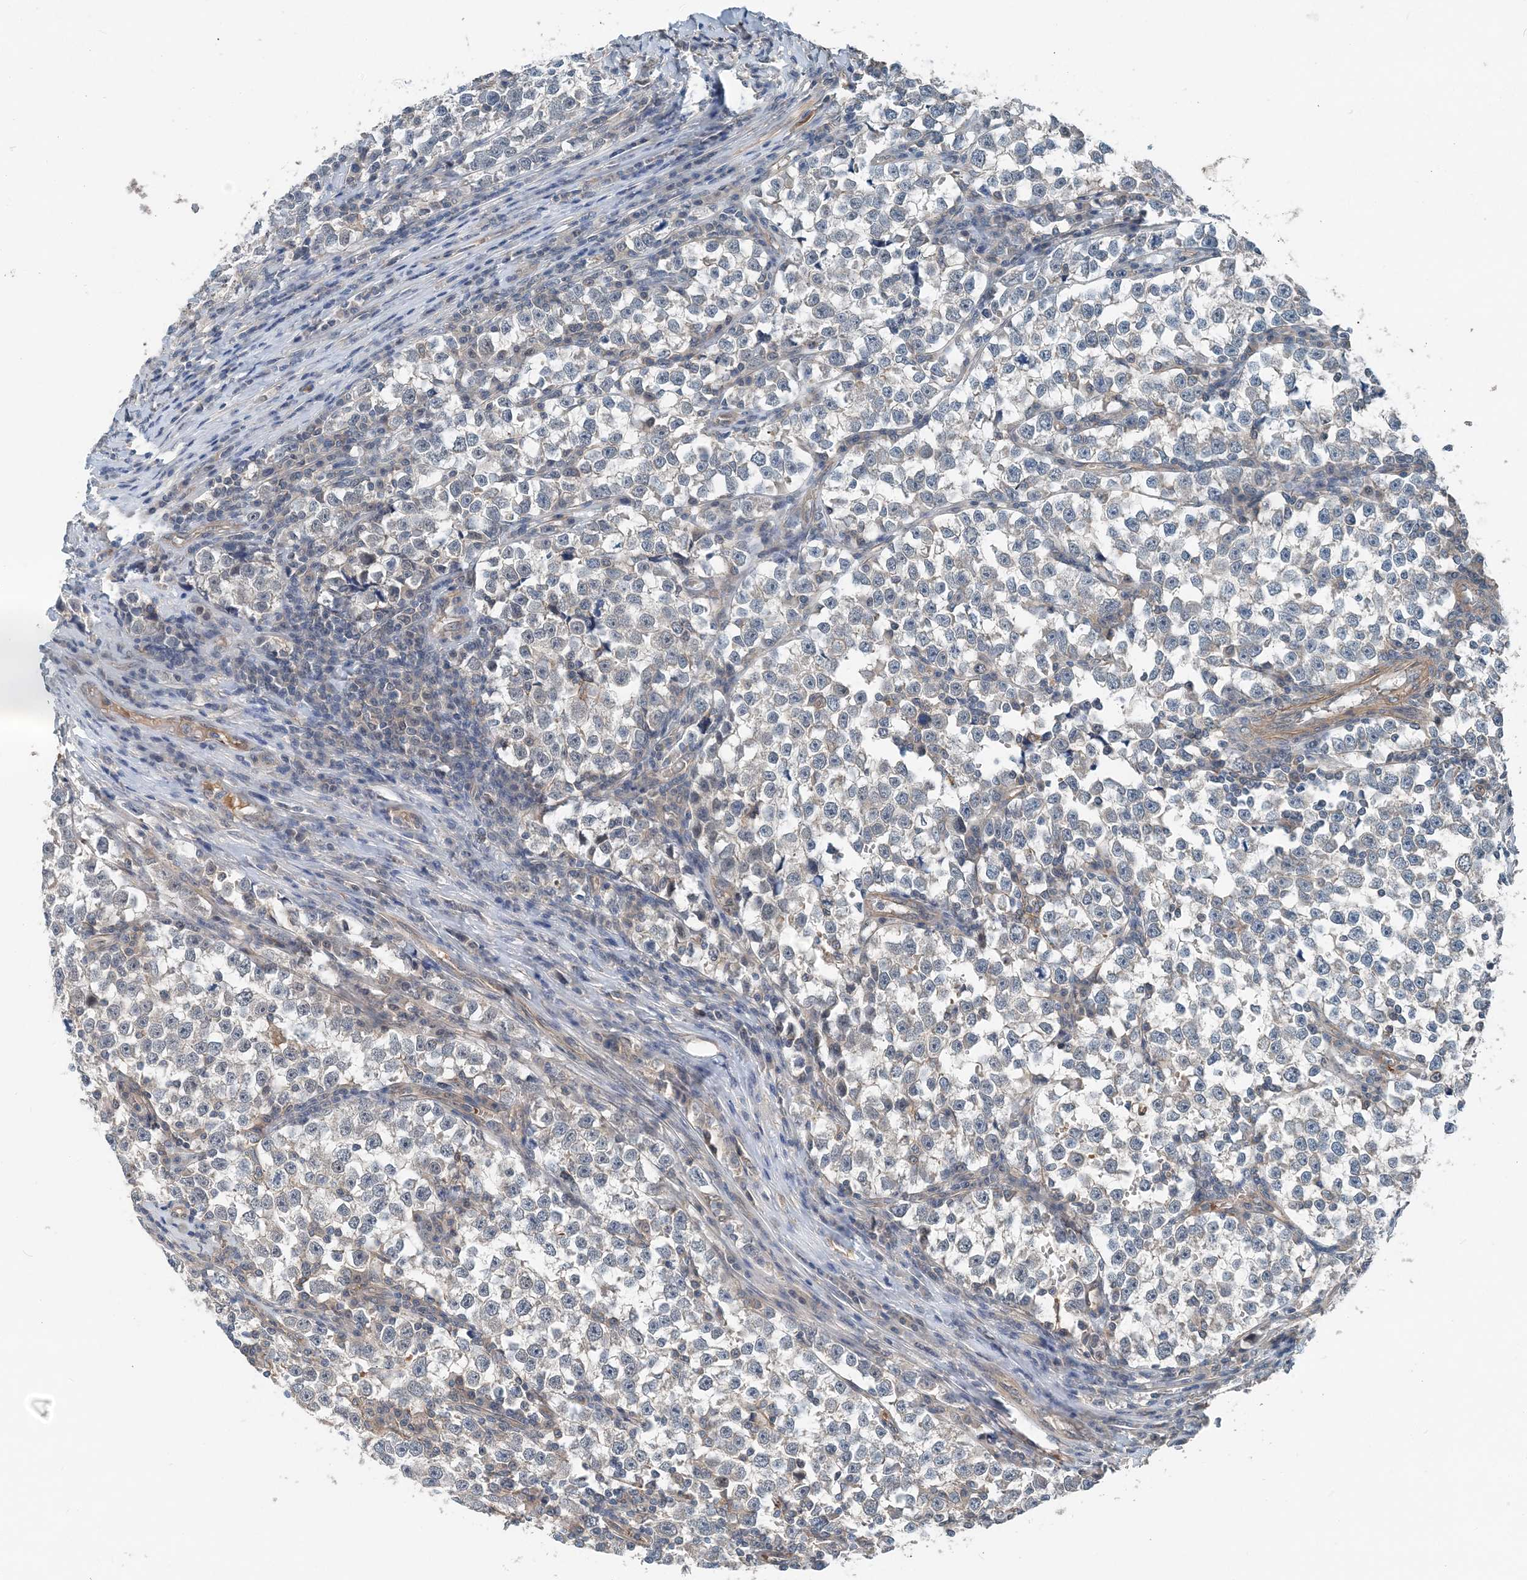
{"staining": {"intensity": "negative", "quantity": "none", "location": "none"}, "tissue": "testis cancer", "cell_type": "Tumor cells", "image_type": "cancer", "snomed": [{"axis": "morphology", "description": "Normal tissue, NOS"}, {"axis": "morphology", "description": "Seminoma, NOS"}, {"axis": "topography", "description": "Testis"}], "caption": "A histopathology image of human testis seminoma is negative for staining in tumor cells.", "gene": "SMPD3", "patient": {"sex": "male", "age": 43}}